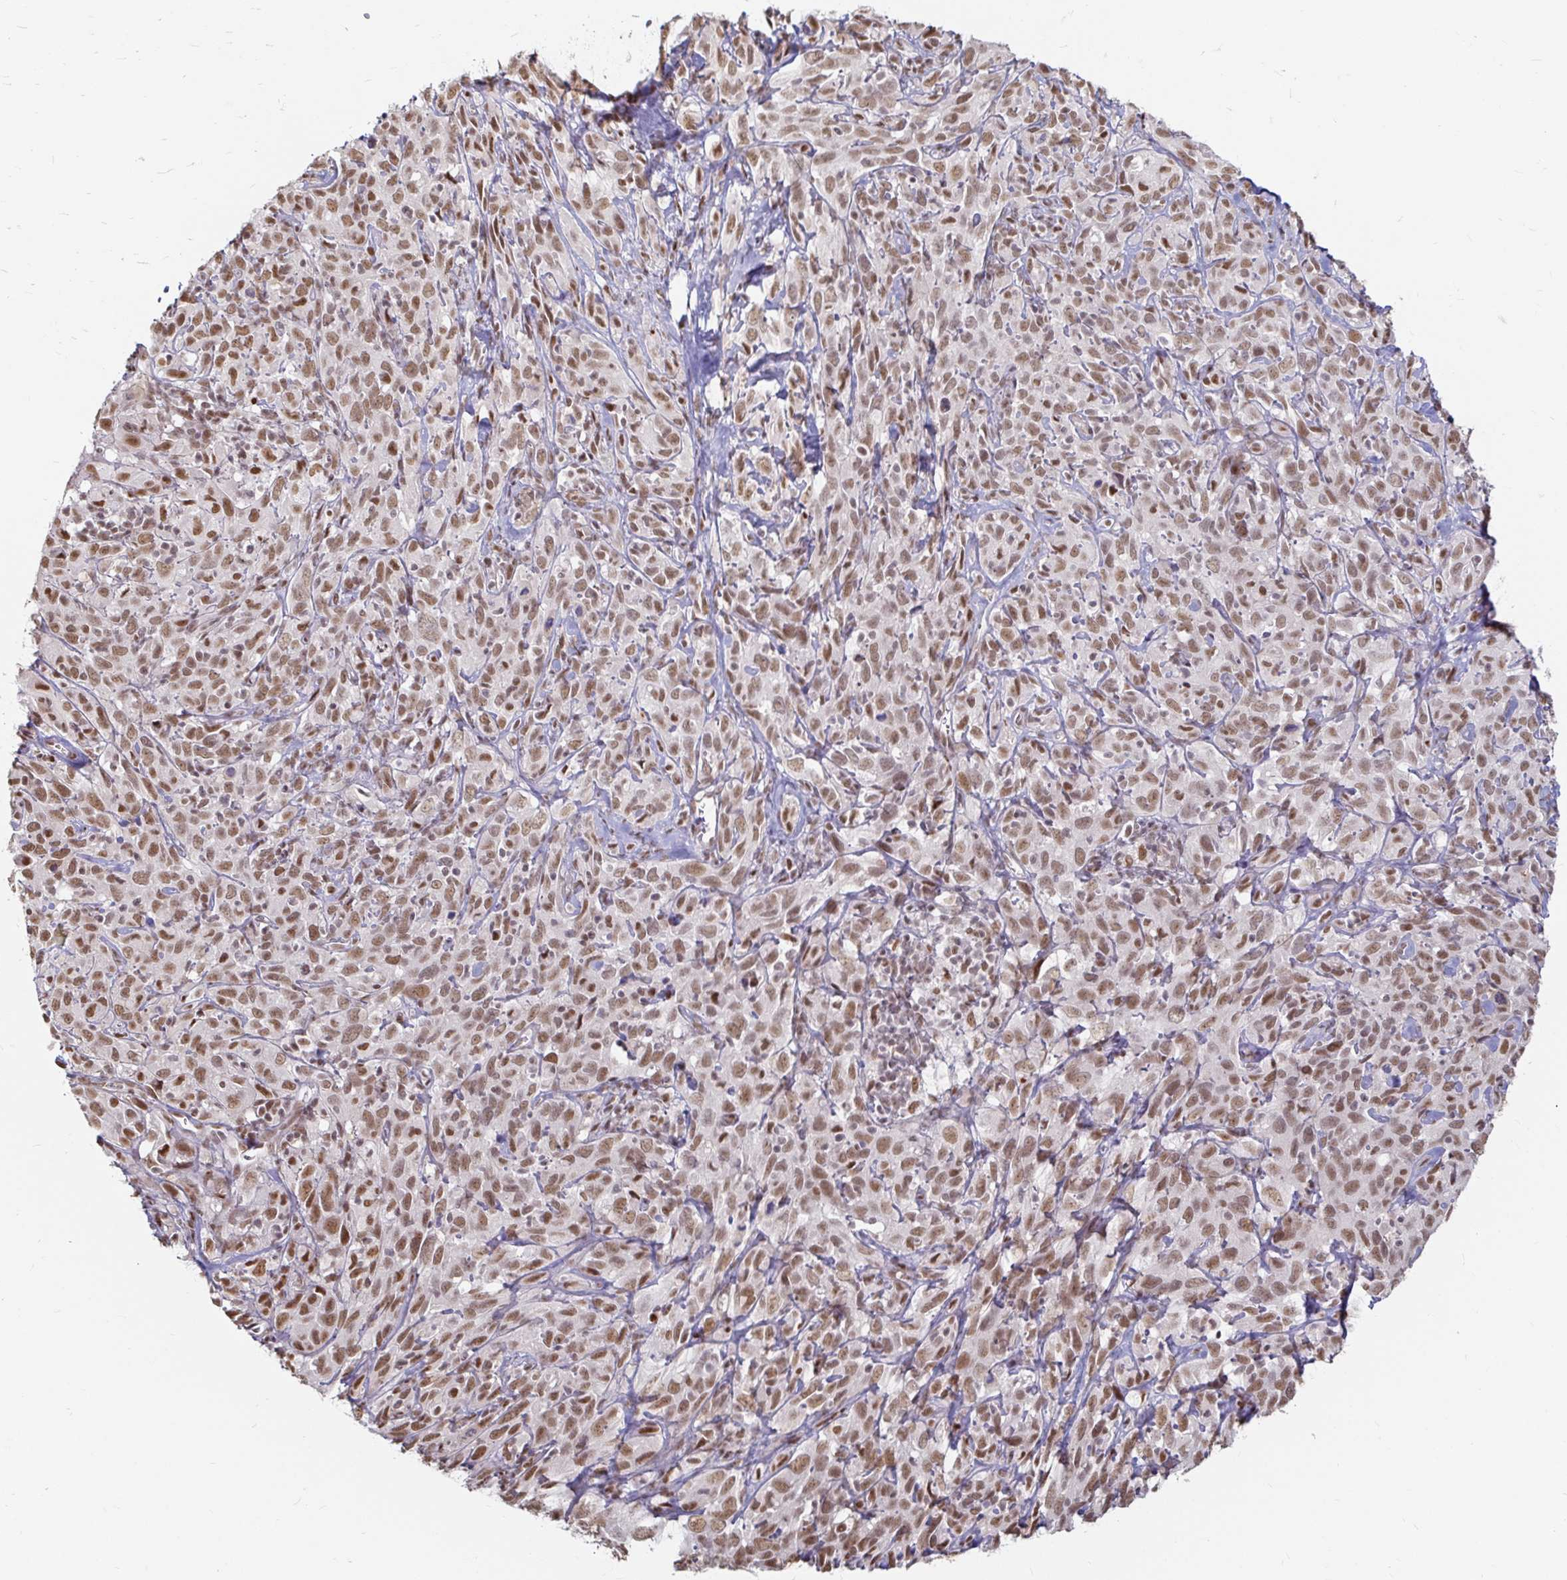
{"staining": {"intensity": "moderate", "quantity": ">75%", "location": "nuclear"}, "tissue": "cervical cancer", "cell_type": "Tumor cells", "image_type": "cancer", "snomed": [{"axis": "morphology", "description": "Normal tissue, NOS"}, {"axis": "morphology", "description": "Squamous cell carcinoma, NOS"}, {"axis": "topography", "description": "Cervix"}], "caption": "Protein expression analysis of cervical cancer reveals moderate nuclear positivity in about >75% of tumor cells.", "gene": "HNRNPU", "patient": {"sex": "female", "age": 51}}